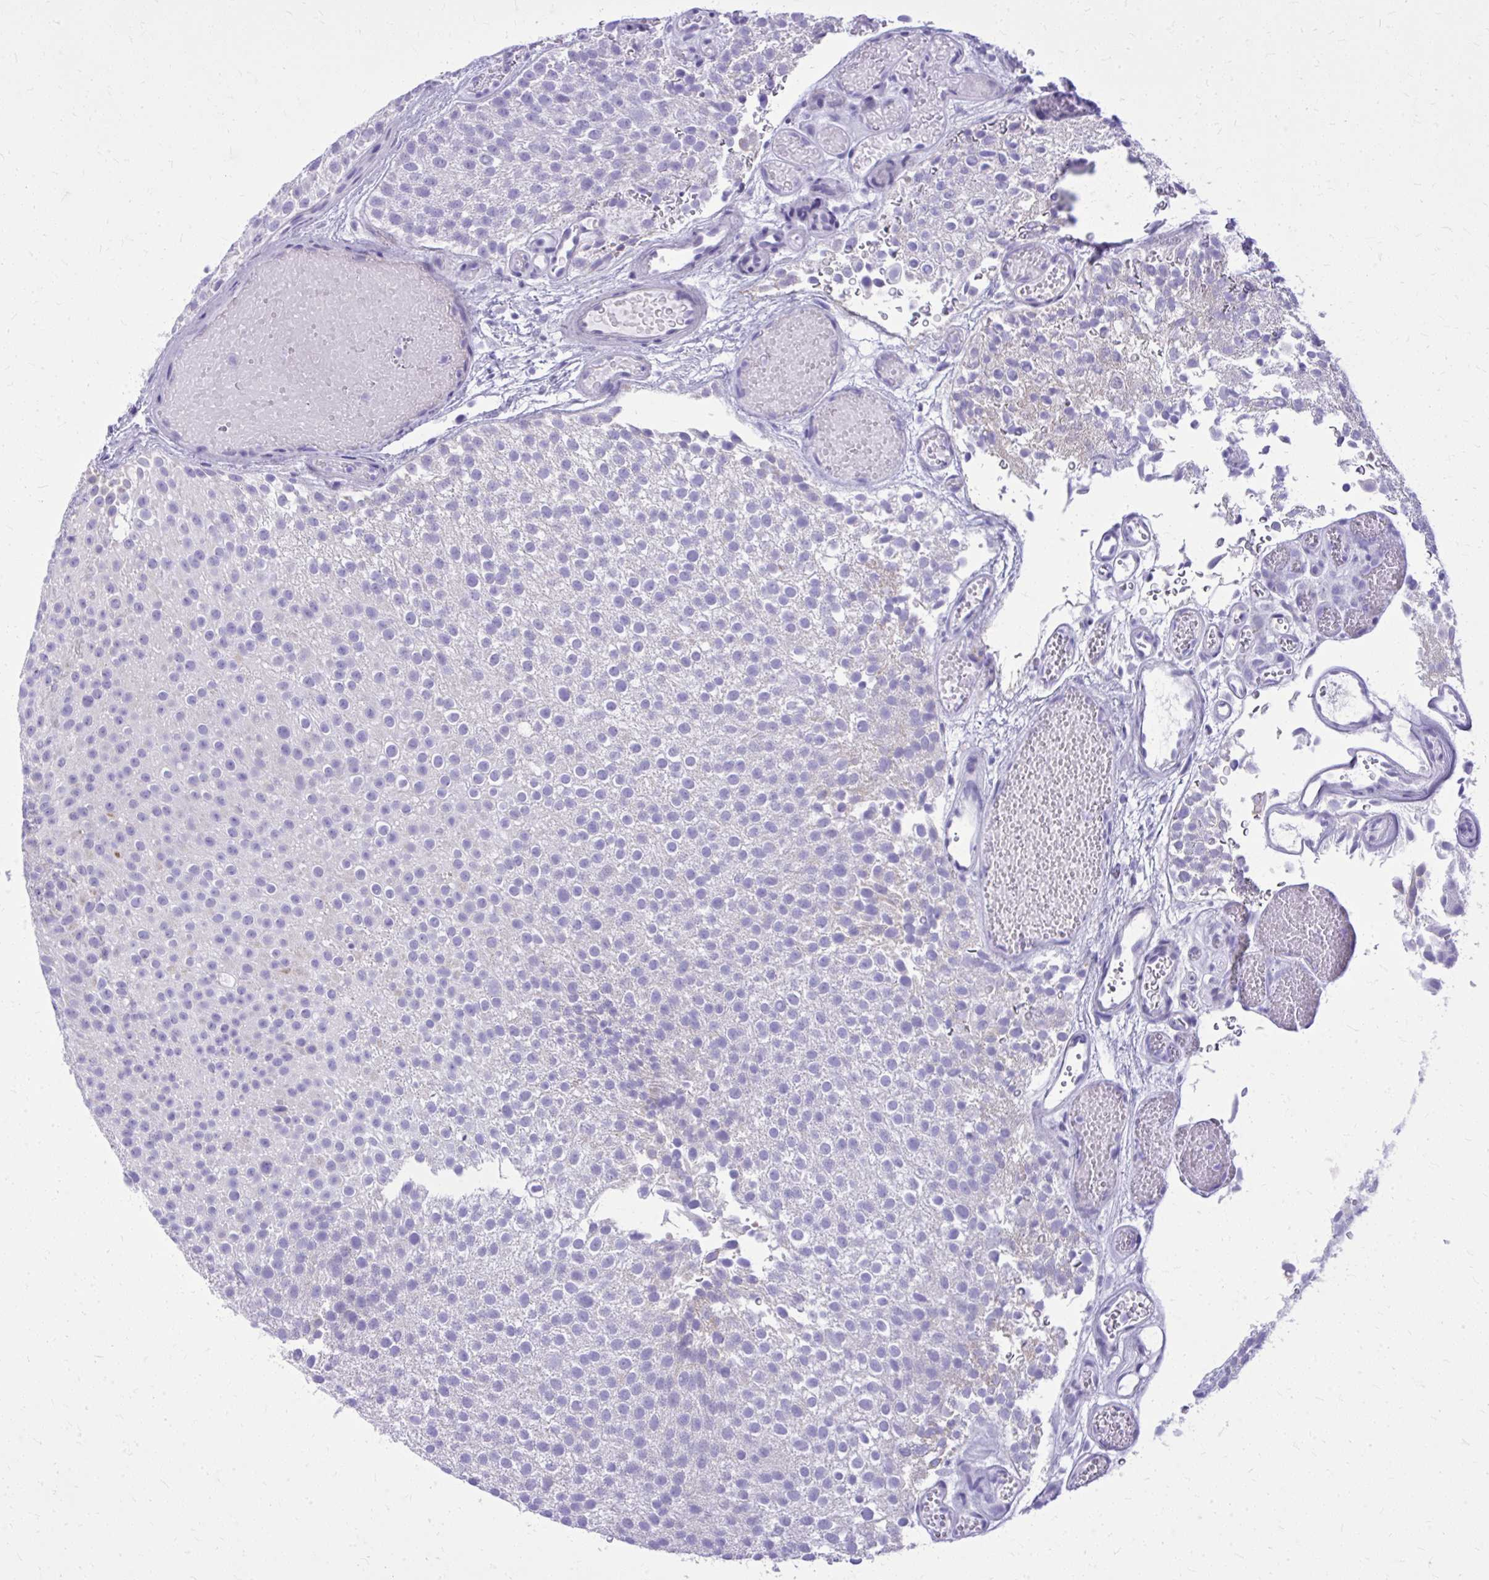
{"staining": {"intensity": "negative", "quantity": "none", "location": "none"}, "tissue": "urothelial cancer", "cell_type": "Tumor cells", "image_type": "cancer", "snomed": [{"axis": "morphology", "description": "Urothelial carcinoma, Low grade"}, {"axis": "topography", "description": "Urinary bladder"}], "caption": "High magnification brightfield microscopy of urothelial cancer stained with DAB (brown) and counterstained with hematoxylin (blue): tumor cells show no significant staining. (Brightfield microscopy of DAB immunohistochemistry at high magnification).", "gene": "BCL6B", "patient": {"sex": "male", "age": 78}}